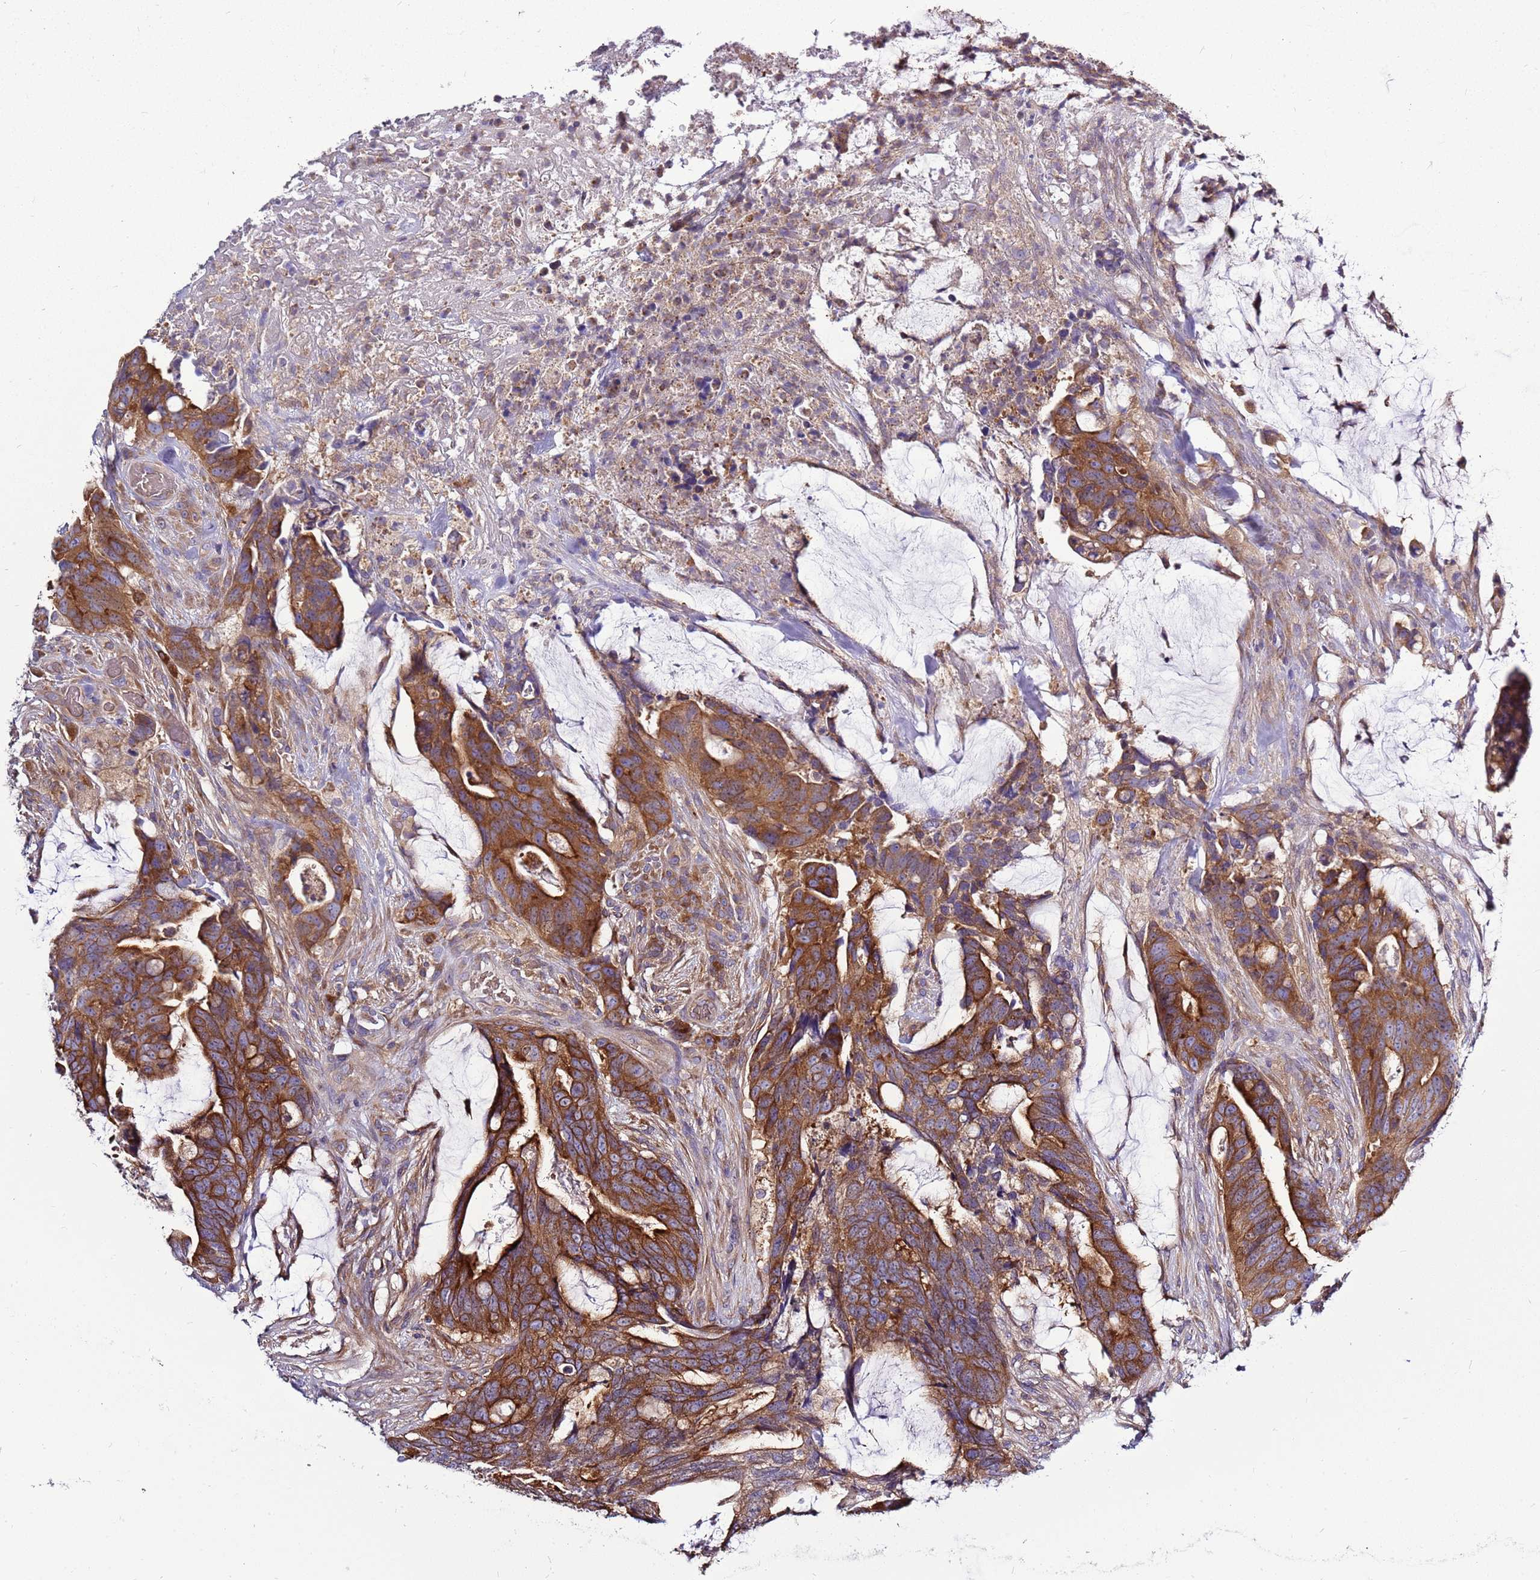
{"staining": {"intensity": "strong", "quantity": ">75%", "location": "cytoplasmic/membranous"}, "tissue": "colorectal cancer", "cell_type": "Tumor cells", "image_type": "cancer", "snomed": [{"axis": "morphology", "description": "Adenocarcinoma, NOS"}, {"axis": "topography", "description": "Colon"}], "caption": "A high amount of strong cytoplasmic/membranous positivity is present in about >75% of tumor cells in colorectal cancer (adenocarcinoma) tissue.", "gene": "ATXN2L", "patient": {"sex": "female", "age": 82}}